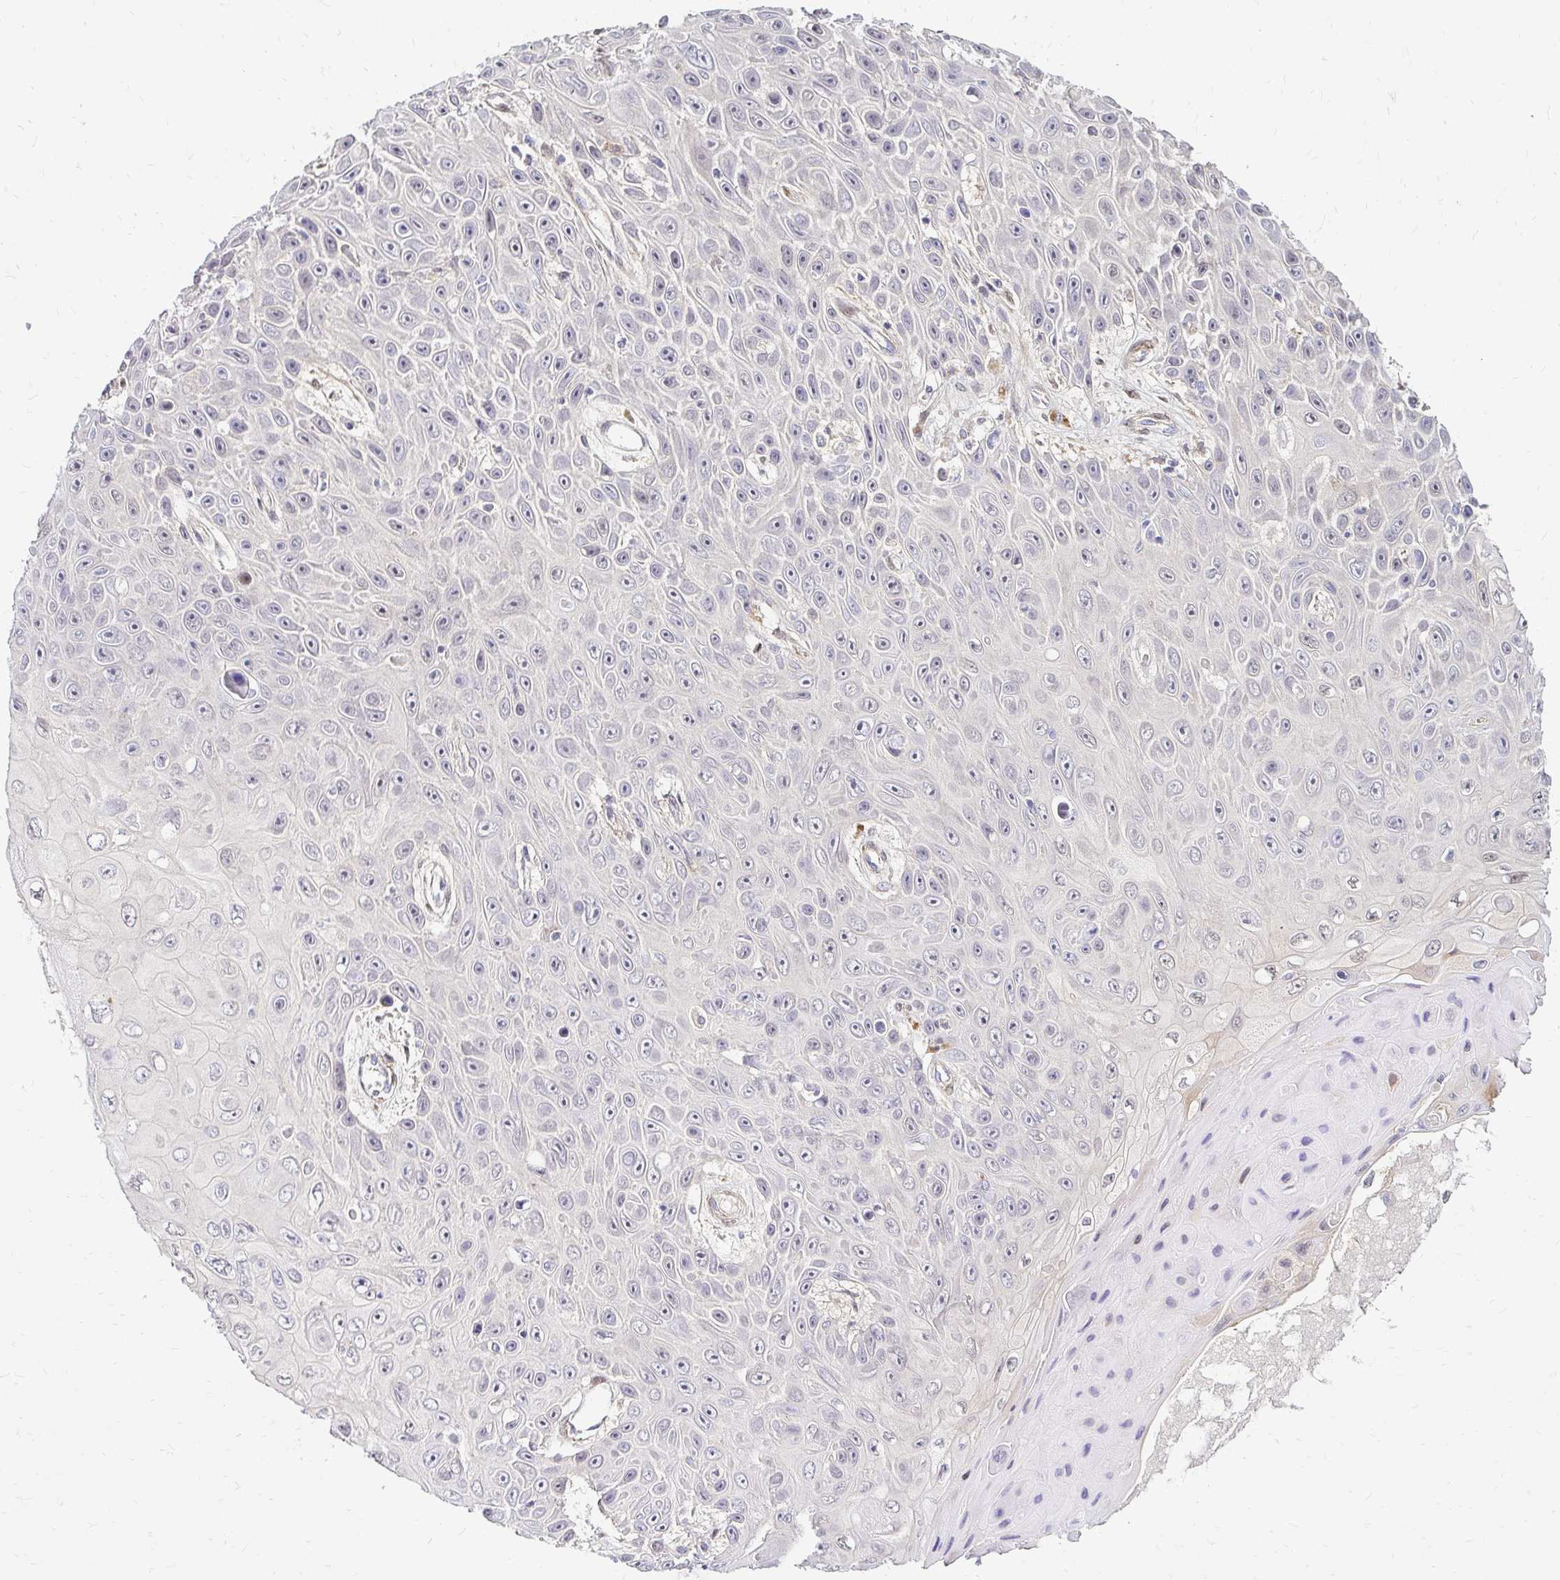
{"staining": {"intensity": "negative", "quantity": "none", "location": "none"}, "tissue": "skin cancer", "cell_type": "Tumor cells", "image_type": "cancer", "snomed": [{"axis": "morphology", "description": "Squamous cell carcinoma, NOS"}, {"axis": "topography", "description": "Skin"}], "caption": "High power microscopy photomicrograph of an IHC photomicrograph of skin cancer (squamous cell carcinoma), revealing no significant expression in tumor cells.", "gene": "YAP1", "patient": {"sex": "male", "age": 82}}